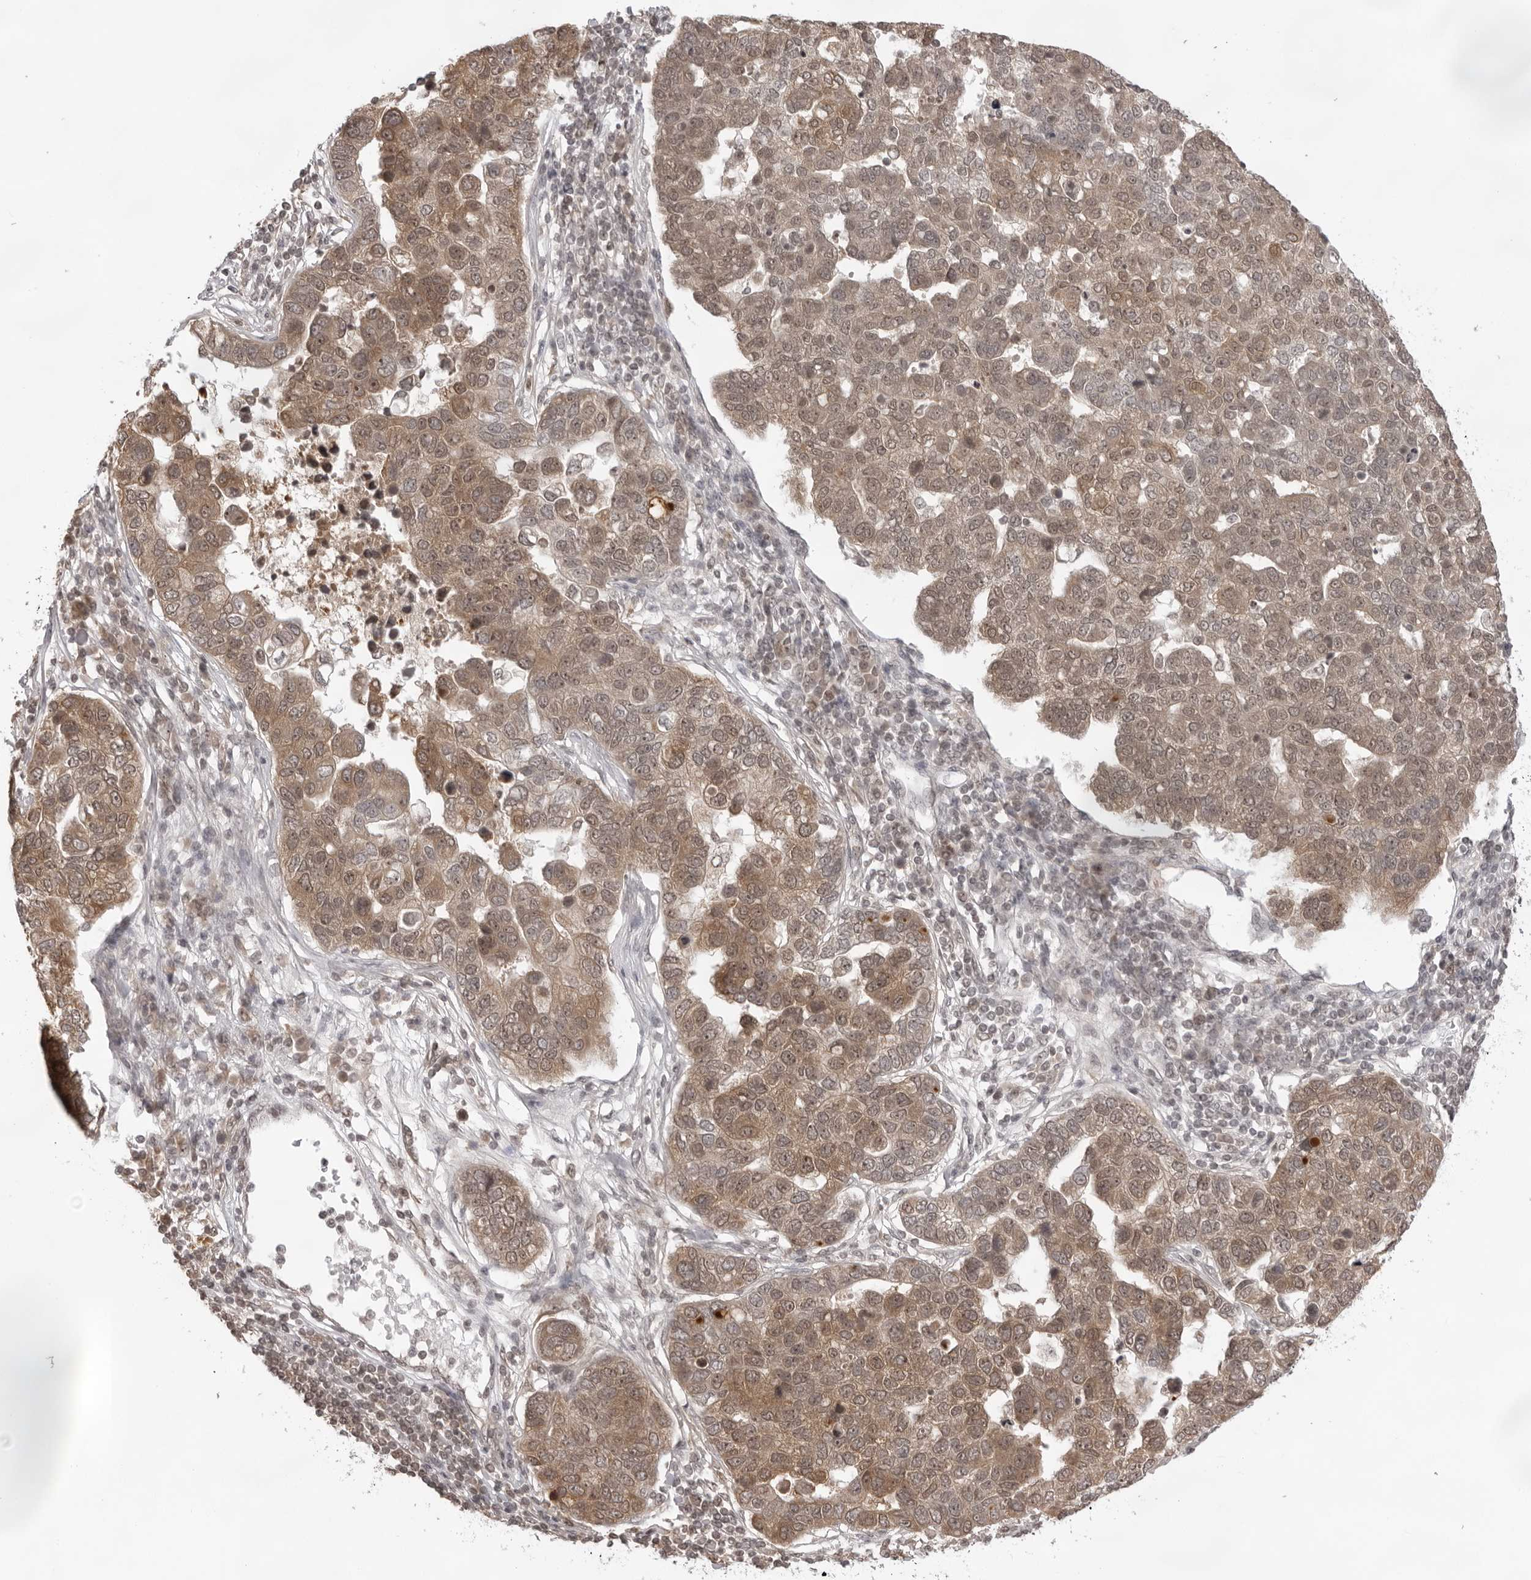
{"staining": {"intensity": "moderate", "quantity": ">75%", "location": "cytoplasmic/membranous,nuclear"}, "tissue": "pancreatic cancer", "cell_type": "Tumor cells", "image_type": "cancer", "snomed": [{"axis": "morphology", "description": "Adenocarcinoma, NOS"}, {"axis": "topography", "description": "Pancreas"}], "caption": "A histopathology image showing moderate cytoplasmic/membranous and nuclear expression in about >75% of tumor cells in adenocarcinoma (pancreatic), as visualized by brown immunohistochemical staining.", "gene": "EXOSC10", "patient": {"sex": "female", "age": 61}}